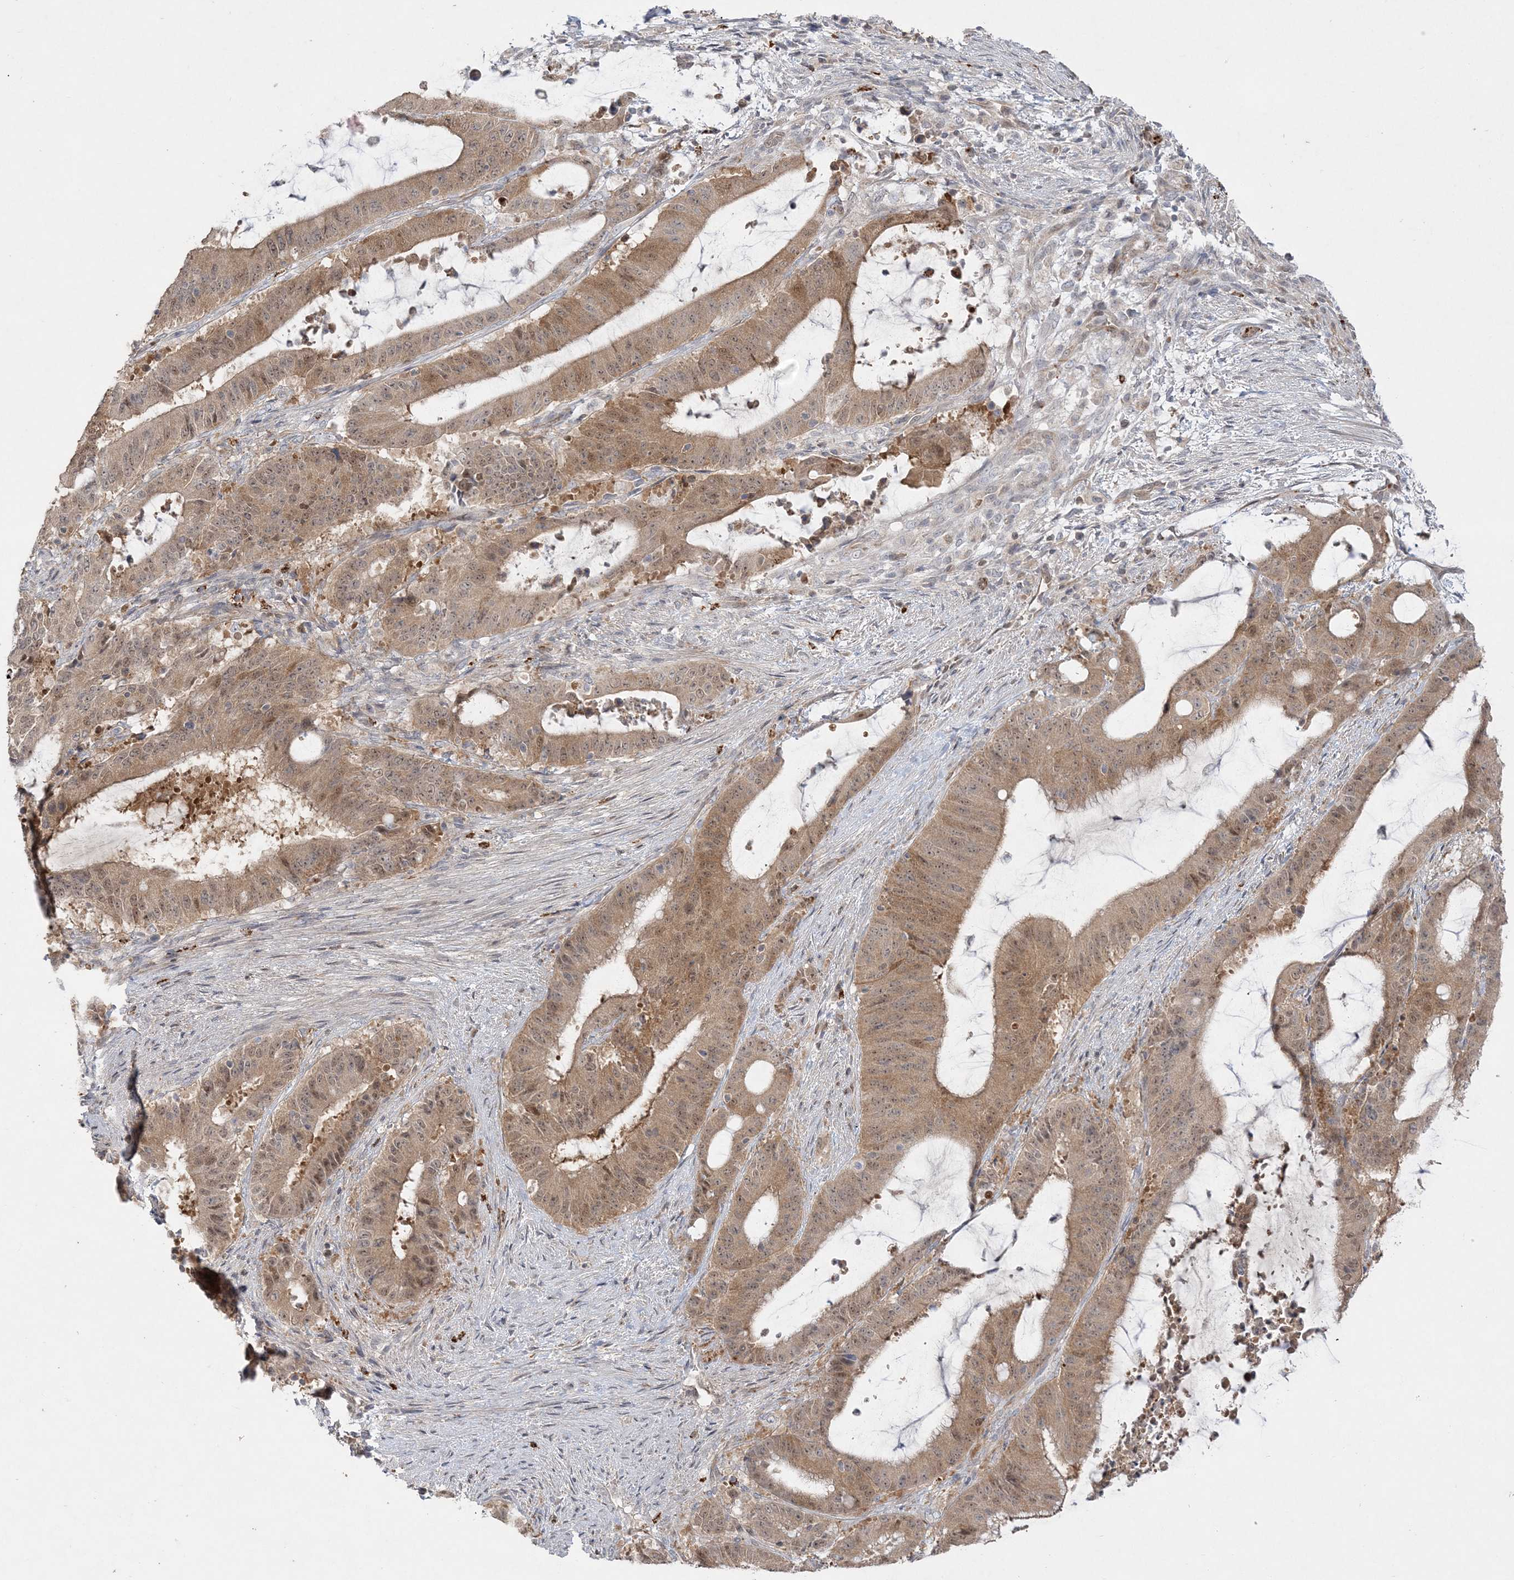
{"staining": {"intensity": "moderate", "quantity": ">75%", "location": "cytoplasmic/membranous,nuclear"}, "tissue": "liver cancer", "cell_type": "Tumor cells", "image_type": "cancer", "snomed": [{"axis": "morphology", "description": "Normal tissue, NOS"}, {"axis": "morphology", "description": "Cholangiocarcinoma"}, {"axis": "topography", "description": "Liver"}, {"axis": "topography", "description": "Peripheral nerve tissue"}], "caption": "This is a photomicrograph of IHC staining of liver cancer (cholangiocarcinoma), which shows moderate positivity in the cytoplasmic/membranous and nuclear of tumor cells.", "gene": "INPP1", "patient": {"sex": "female", "age": 73}}